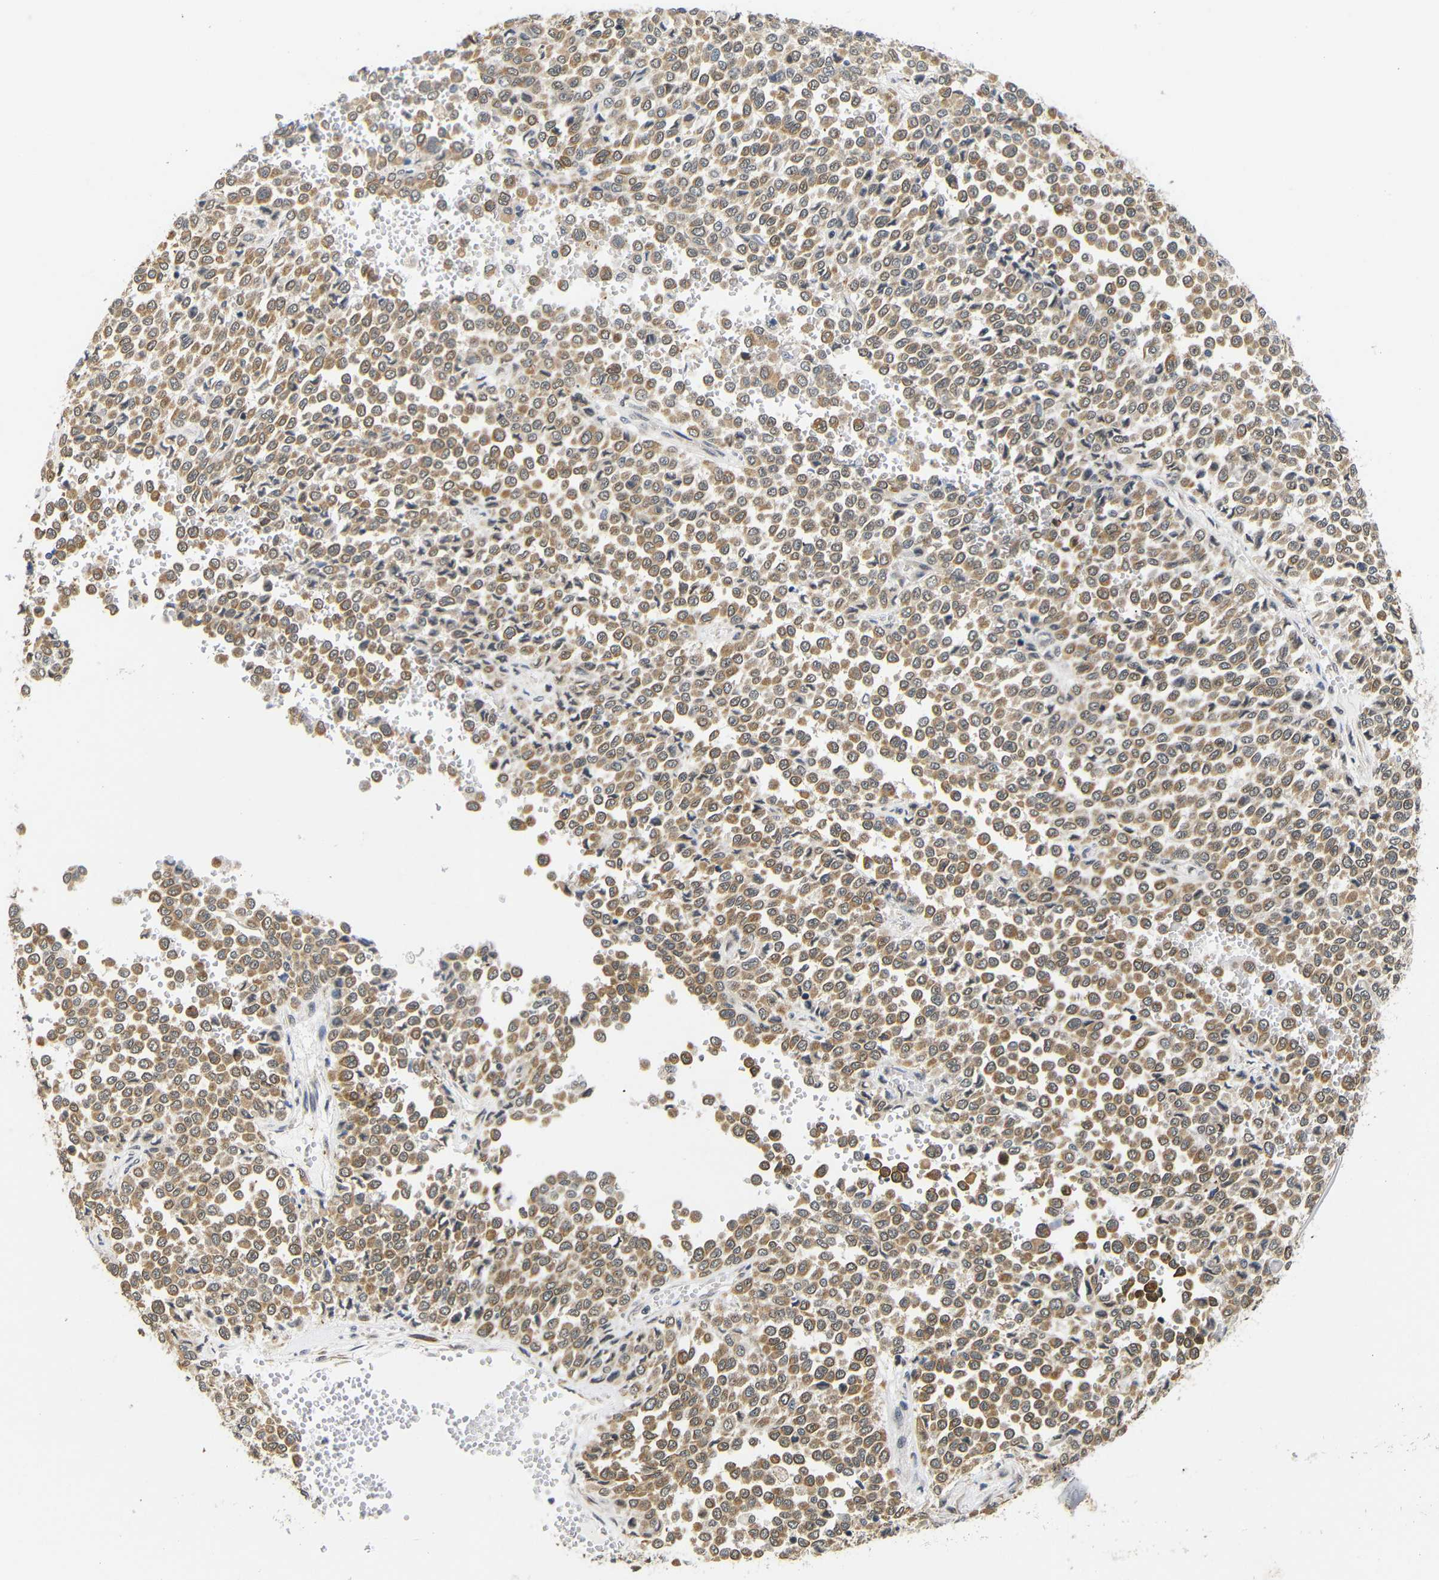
{"staining": {"intensity": "moderate", "quantity": ">75%", "location": "cytoplasmic/membranous,nuclear"}, "tissue": "melanoma", "cell_type": "Tumor cells", "image_type": "cancer", "snomed": [{"axis": "morphology", "description": "Malignant melanoma, Metastatic site"}, {"axis": "topography", "description": "Pancreas"}], "caption": "Protein positivity by immunohistochemistry (IHC) reveals moderate cytoplasmic/membranous and nuclear expression in about >75% of tumor cells in melanoma.", "gene": "GJA5", "patient": {"sex": "female", "age": 30}}